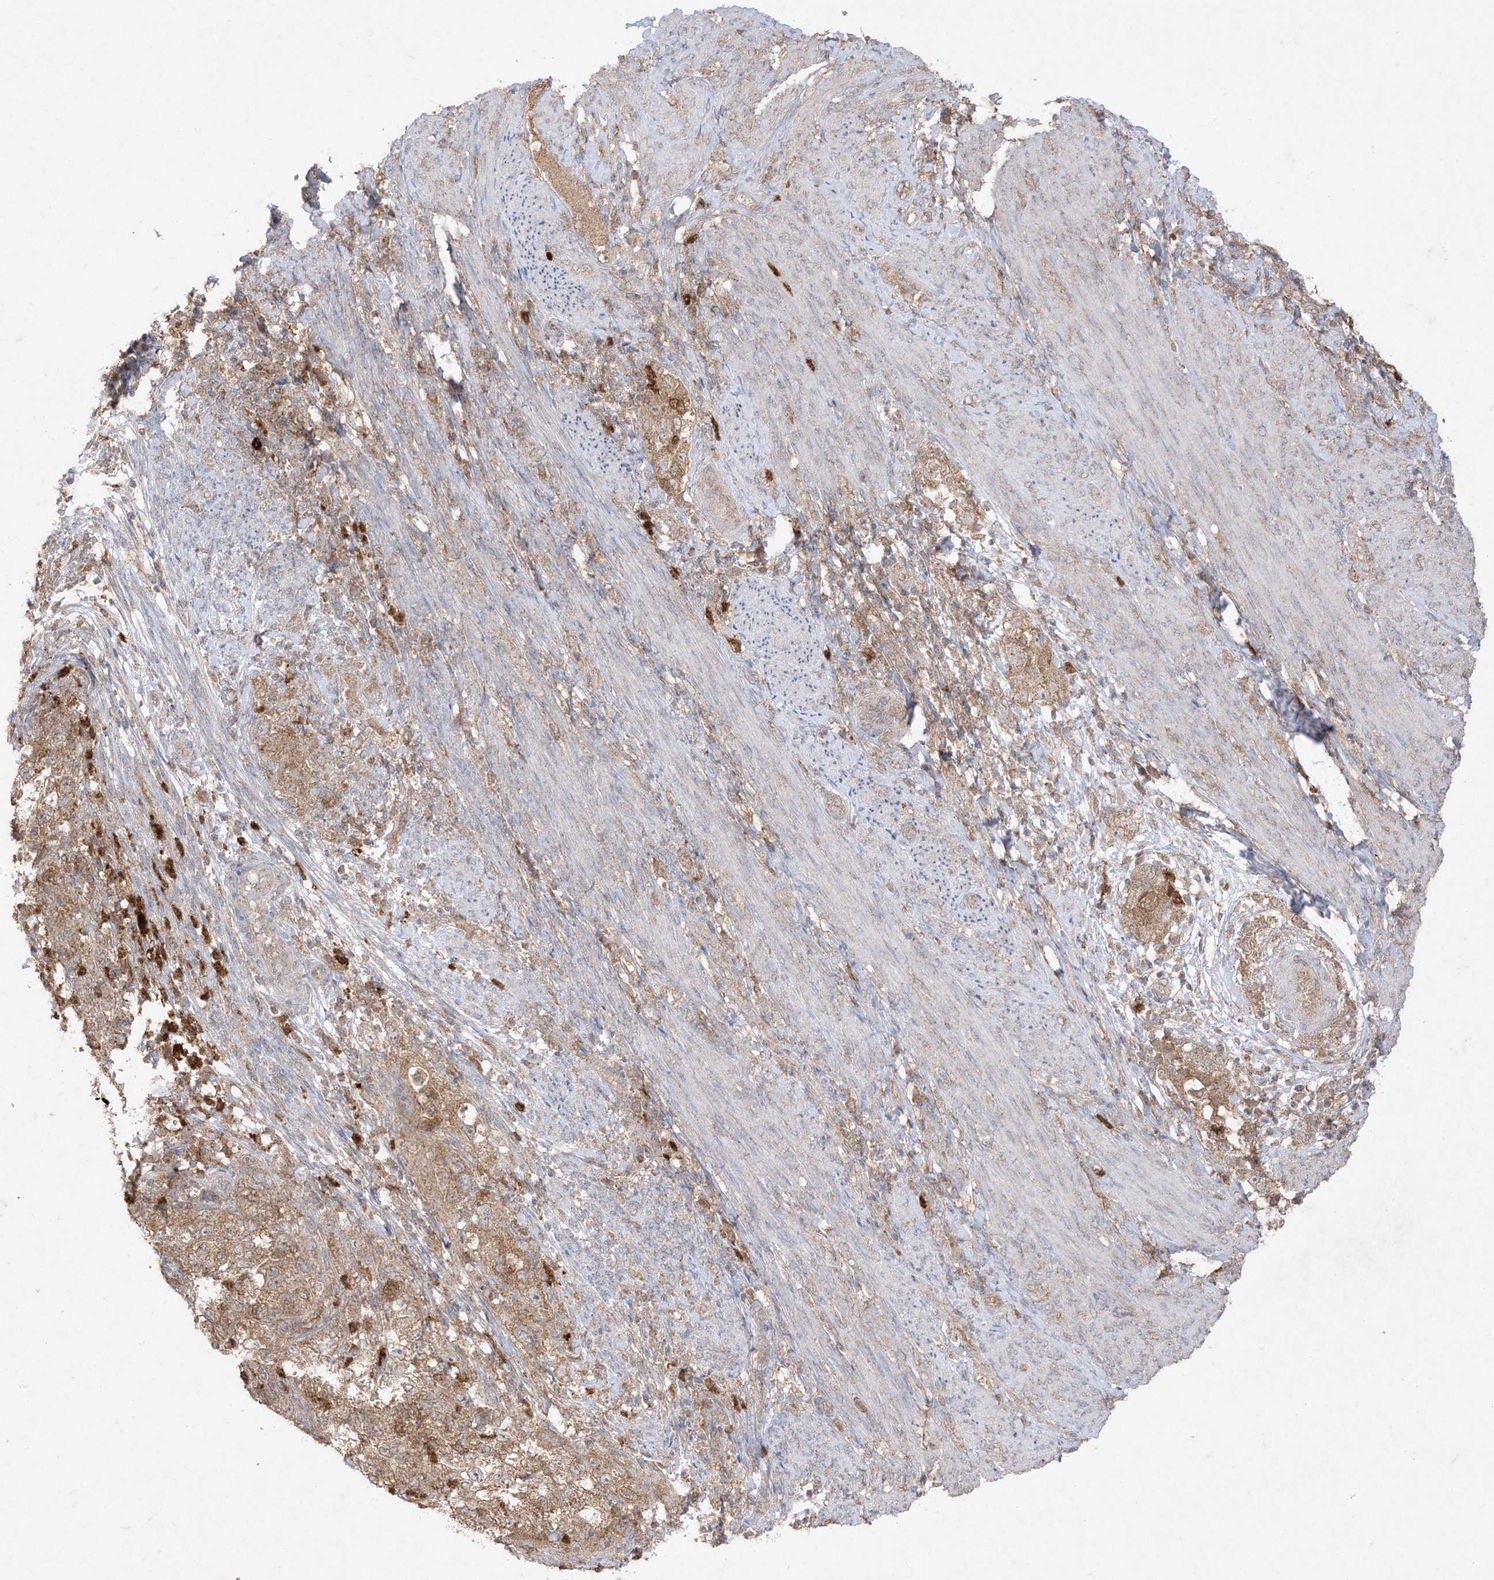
{"staining": {"intensity": "moderate", "quantity": ">75%", "location": "cytoplasmic/membranous"}, "tissue": "endometrial cancer", "cell_type": "Tumor cells", "image_type": "cancer", "snomed": [{"axis": "morphology", "description": "Adenocarcinoma, NOS"}, {"axis": "topography", "description": "Endometrium"}], "caption": "Immunohistochemistry histopathology image of neoplastic tissue: human endometrial cancer (adenocarcinoma) stained using IHC reveals medium levels of moderate protein expression localized specifically in the cytoplasmic/membranous of tumor cells, appearing as a cytoplasmic/membranous brown color.", "gene": "UBE2C", "patient": {"sex": "female", "age": 85}}